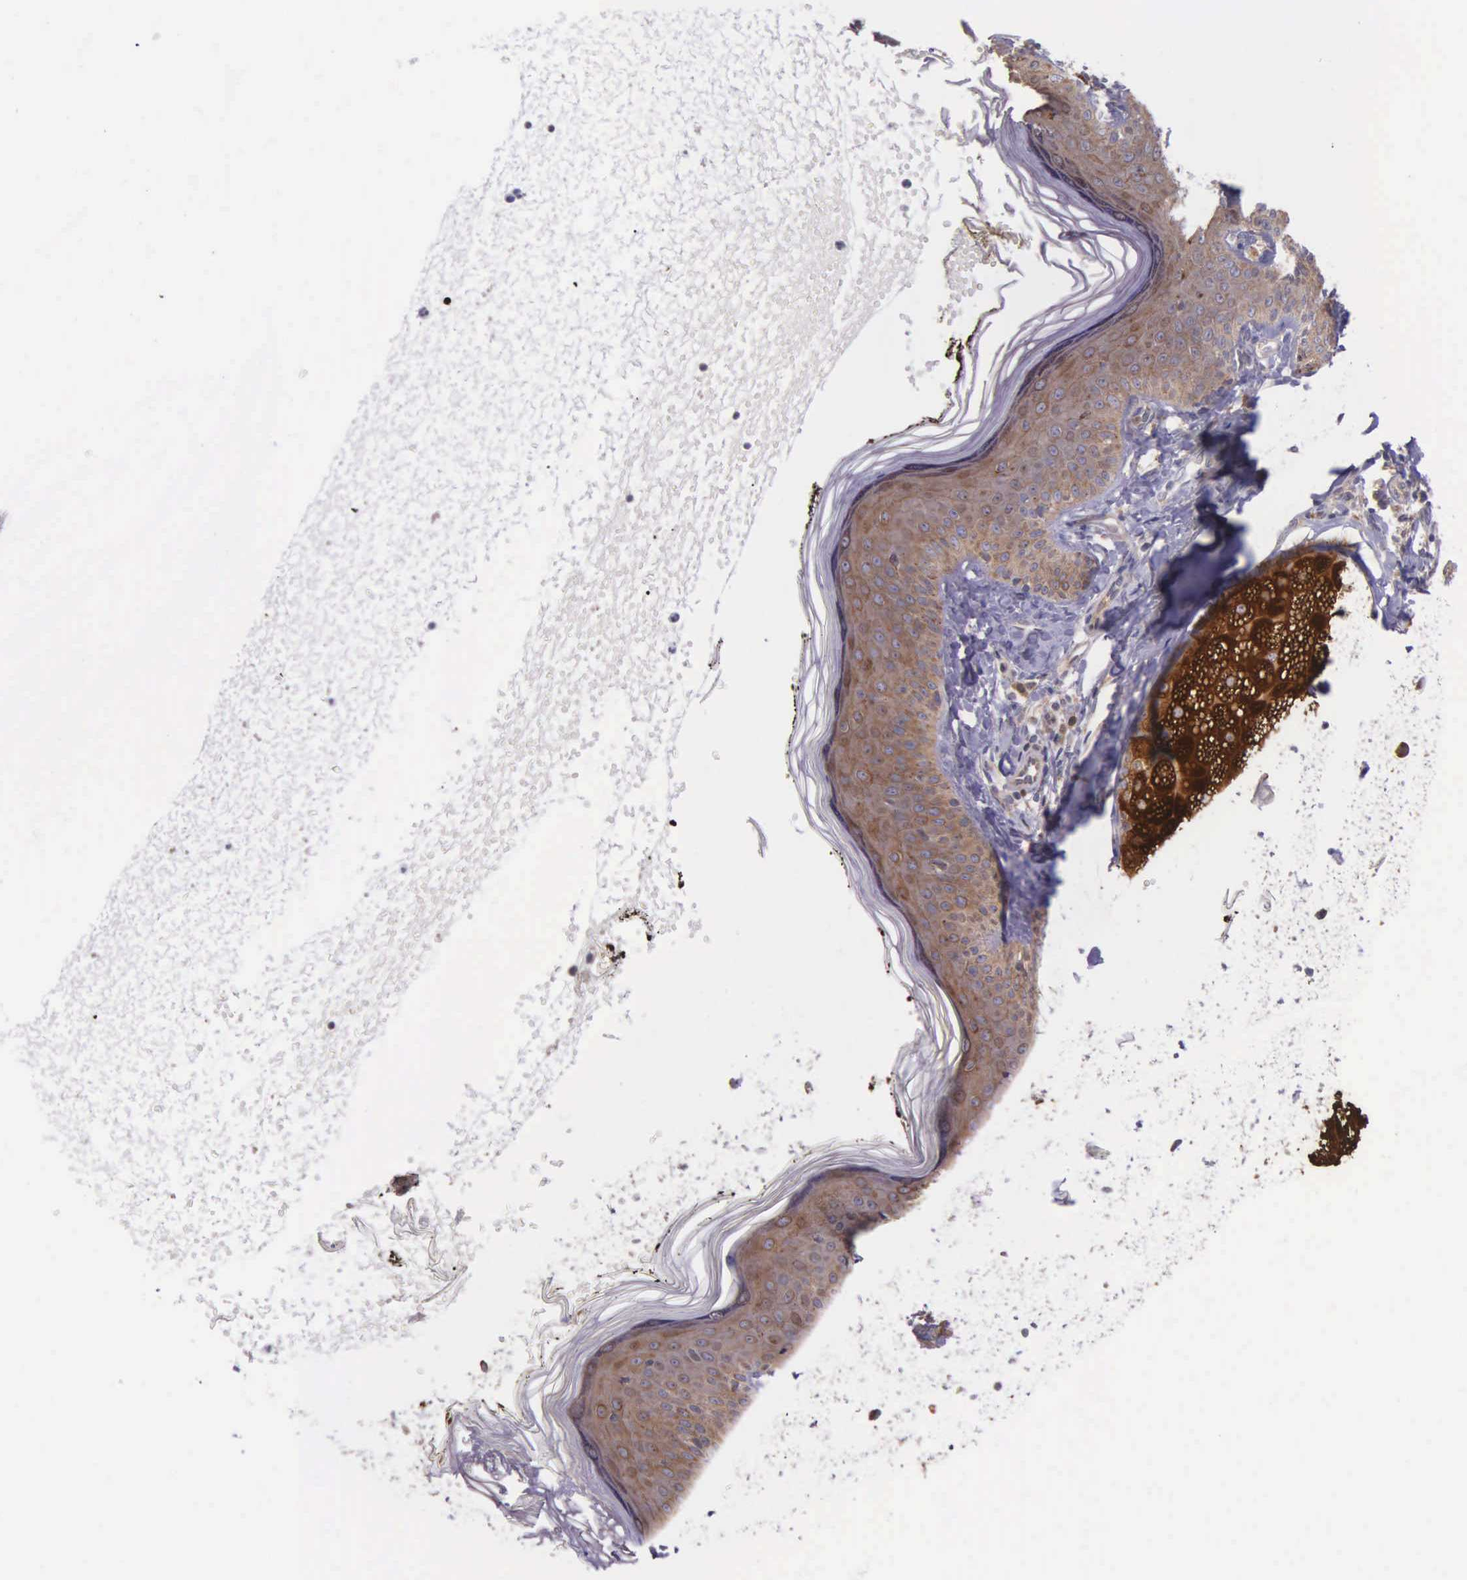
{"staining": {"intensity": "moderate", "quantity": ">75%", "location": "cytoplasmic/membranous"}, "tissue": "skin", "cell_type": "Fibroblasts", "image_type": "normal", "snomed": [{"axis": "morphology", "description": "Normal tissue, NOS"}, {"axis": "topography", "description": "Skin"}], "caption": "Brown immunohistochemical staining in normal skin reveals moderate cytoplasmic/membranous positivity in approximately >75% of fibroblasts. Using DAB (brown) and hematoxylin (blue) stains, captured at high magnification using brightfield microscopy.", "gene": "NSDHL", "patient": {"sex": "female", "age": 15}}